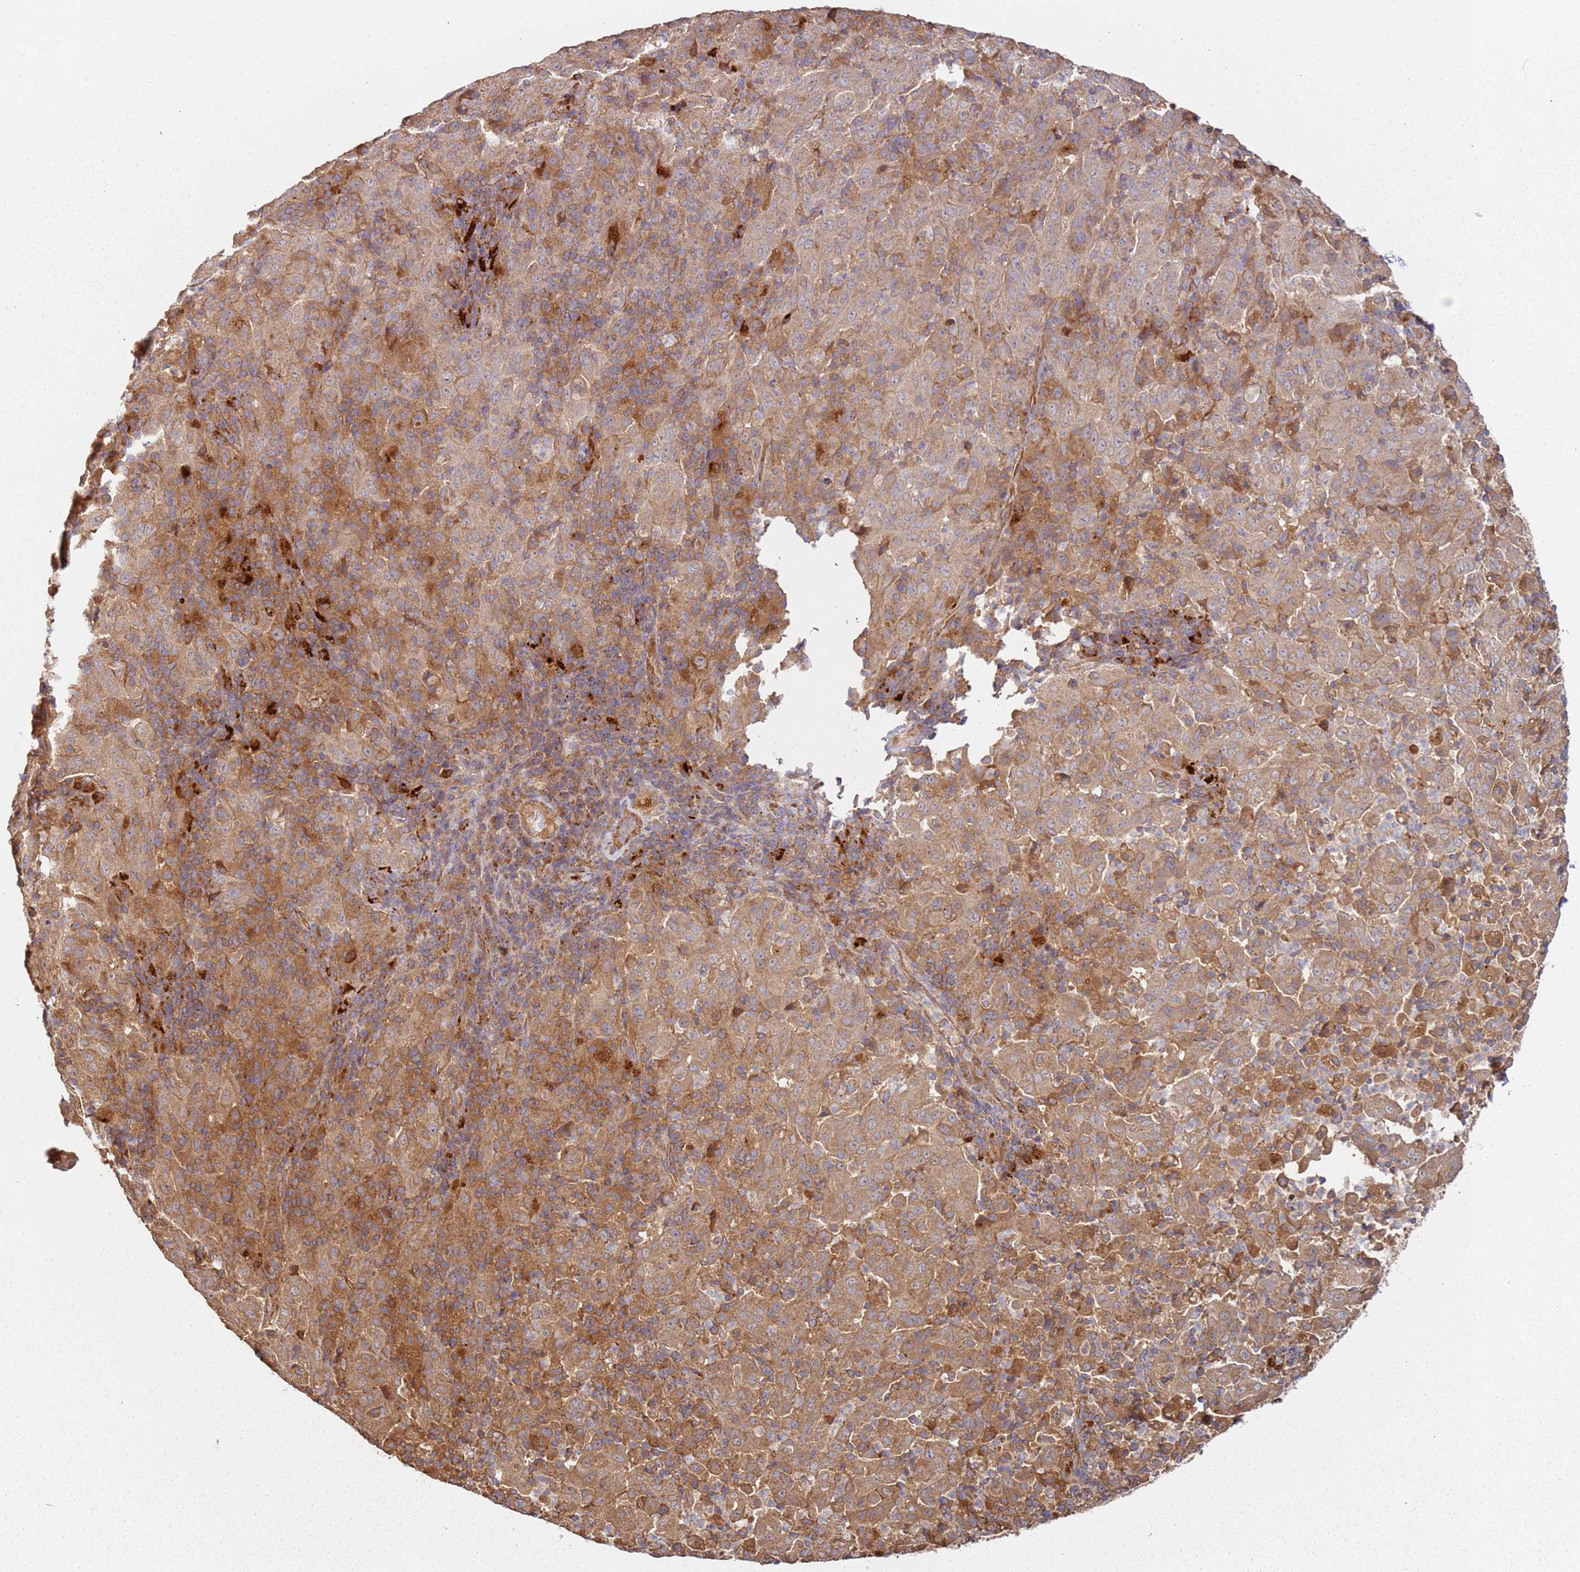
{"staining": {"intensity": "moderate", "quantity": ">75%", "location": "cytoplasmic/membranous"}, "tissue": "pancreatic cancer", "cell_type": "Tumor cells", "image_type": "cancer", "snomed": [{"axis": "morphology", "description": "Adenocarcinoma, NOS"}, {"axis": "topography", "description": "Pancreas"}], "caption": "DAB (3,3'-diaminobenzidine) immunohistochemical staining of pancreatic cancer (adenocarcinoma) exhibits moderate cytoplasmic/membranous protein expression in about >75% of tumor cells.", "gene": "SCGB2B2", "patient": {"sex": "male", "age": 63}}